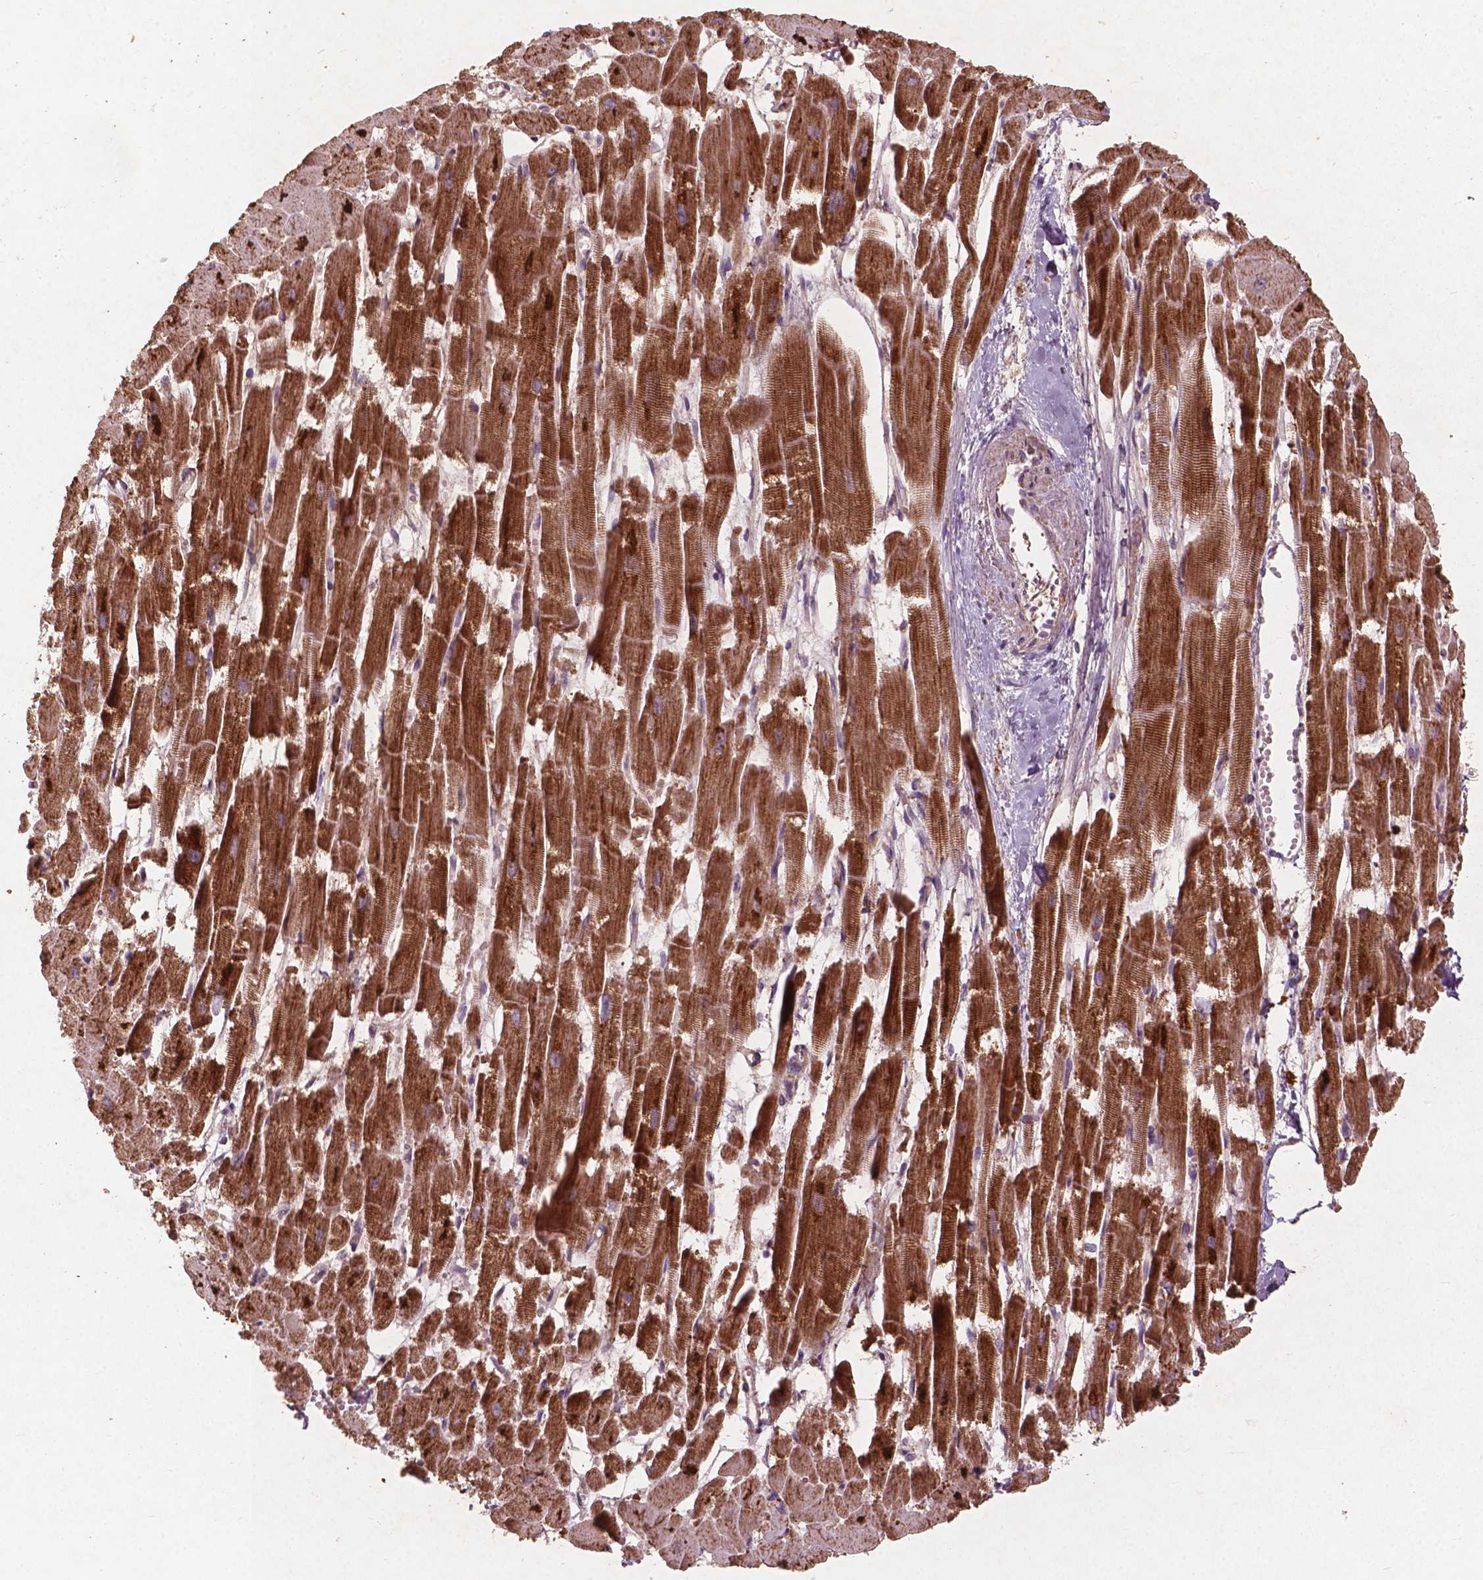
{"staining": {"intensity": "moderate", "quantity": "25%-75%", "location": "cytoplasmic/membranous"}, "tissue": "heart muscle", "cell_type": "Cardiomyocytes", "image_type": "normal", "snomed": [{"axis": "morphology", "description": "Normal tissue, NOS"}, {"axis": "topography", "description": "Heart"}], "caption": "Human heart muscle stained for a protein (brown) reveals moderate cytoplasmic/membranous positive staining in approximately 25%-75% of cardiomyocytes.", "gene": "ST6GALNAC5", "patient": {"sex": "female", "age": 52}}